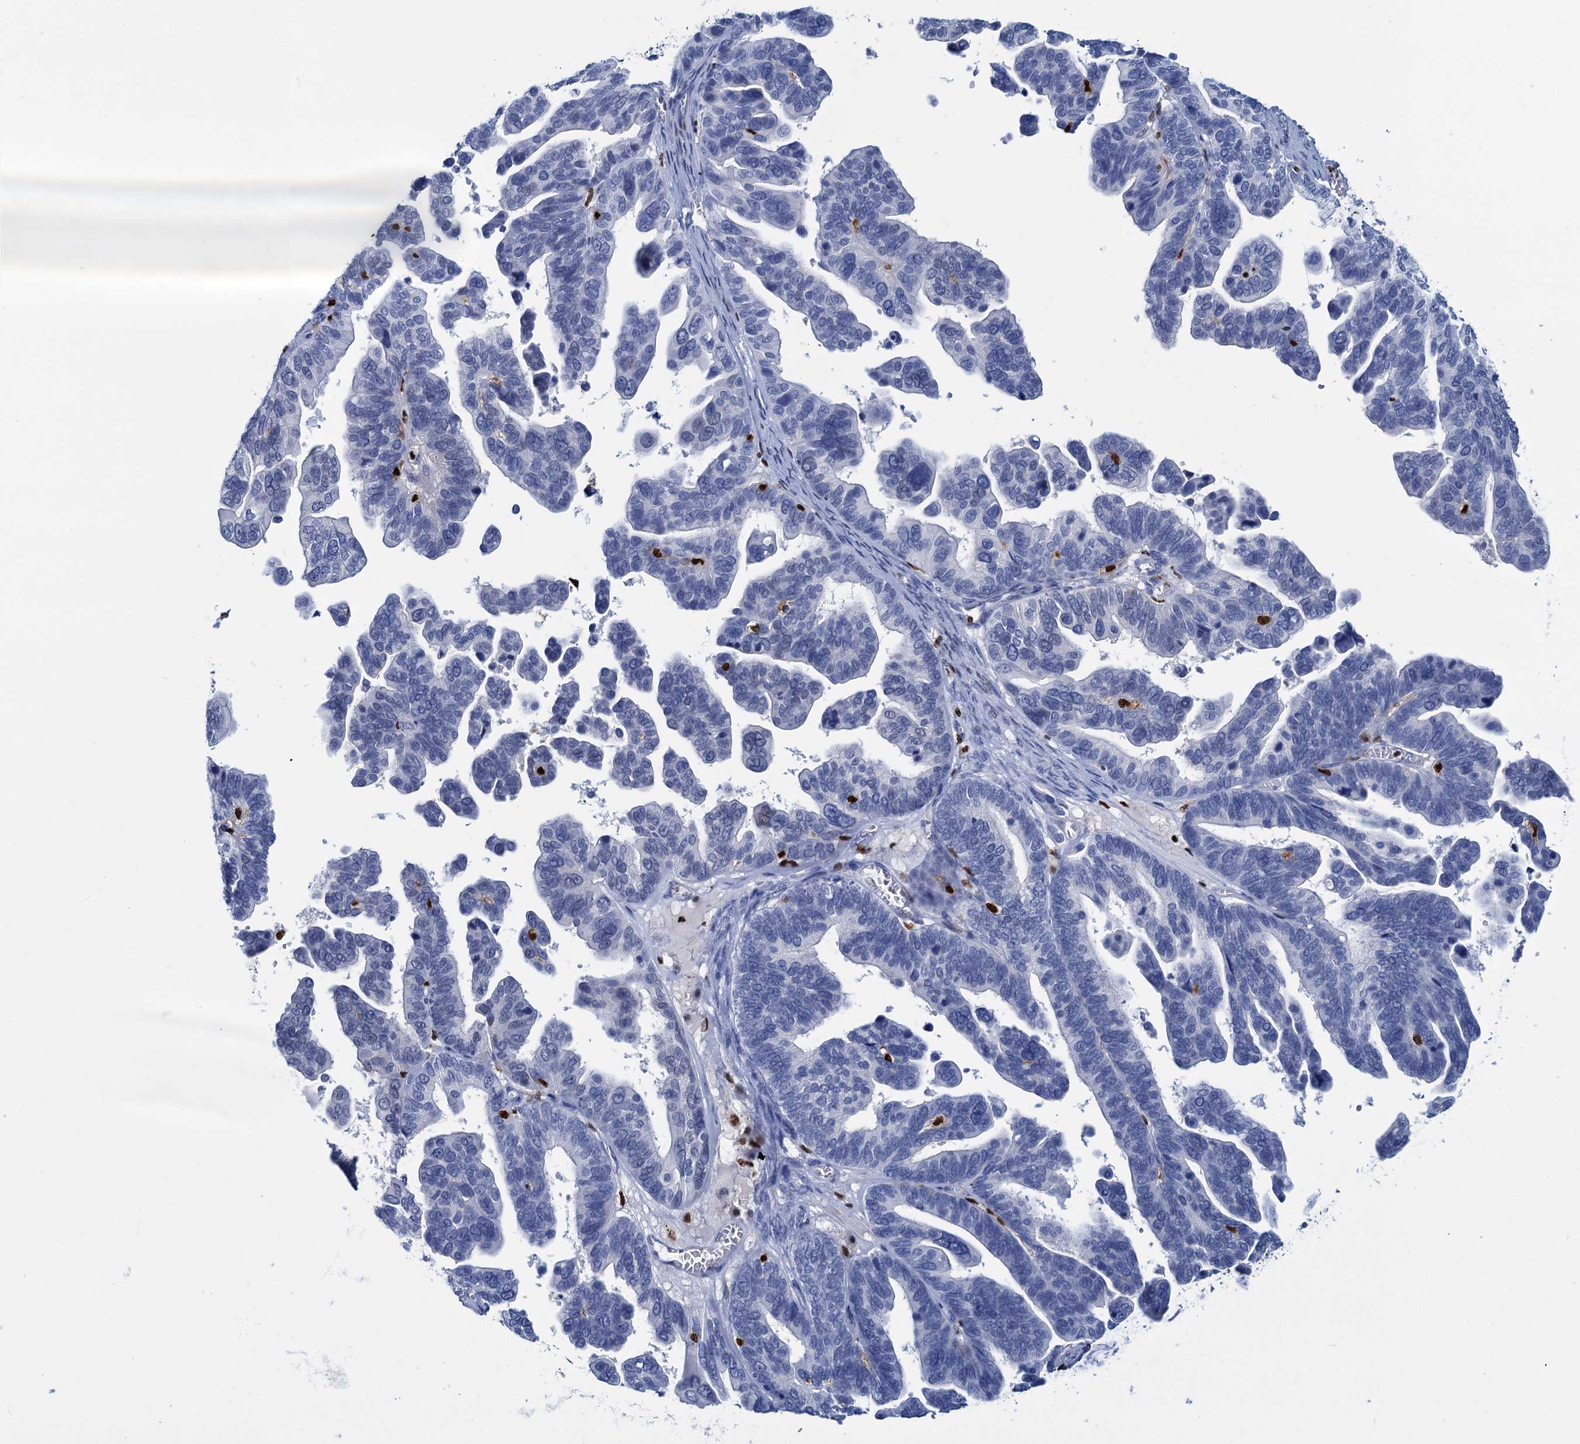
{"staining": {"intensity": "weak", "quantity": "<25%", "location": "nuclear"}, "tissue": "ovarian cancer", "cell_type": "Tumor cells", "image_type": "cancer", "snomed": [{"axis": "morphology", "description": "Cystadenocarcinoma, serous, NOS"}, {"axis": "topography", "description": "Ovary"}], "caption": "The image exhibits no significant expression in tumor cells of ovarian serous cystadenocarcinoma.", "gene": "CELF2", "patient": {"sex": "female", "age": 56}}